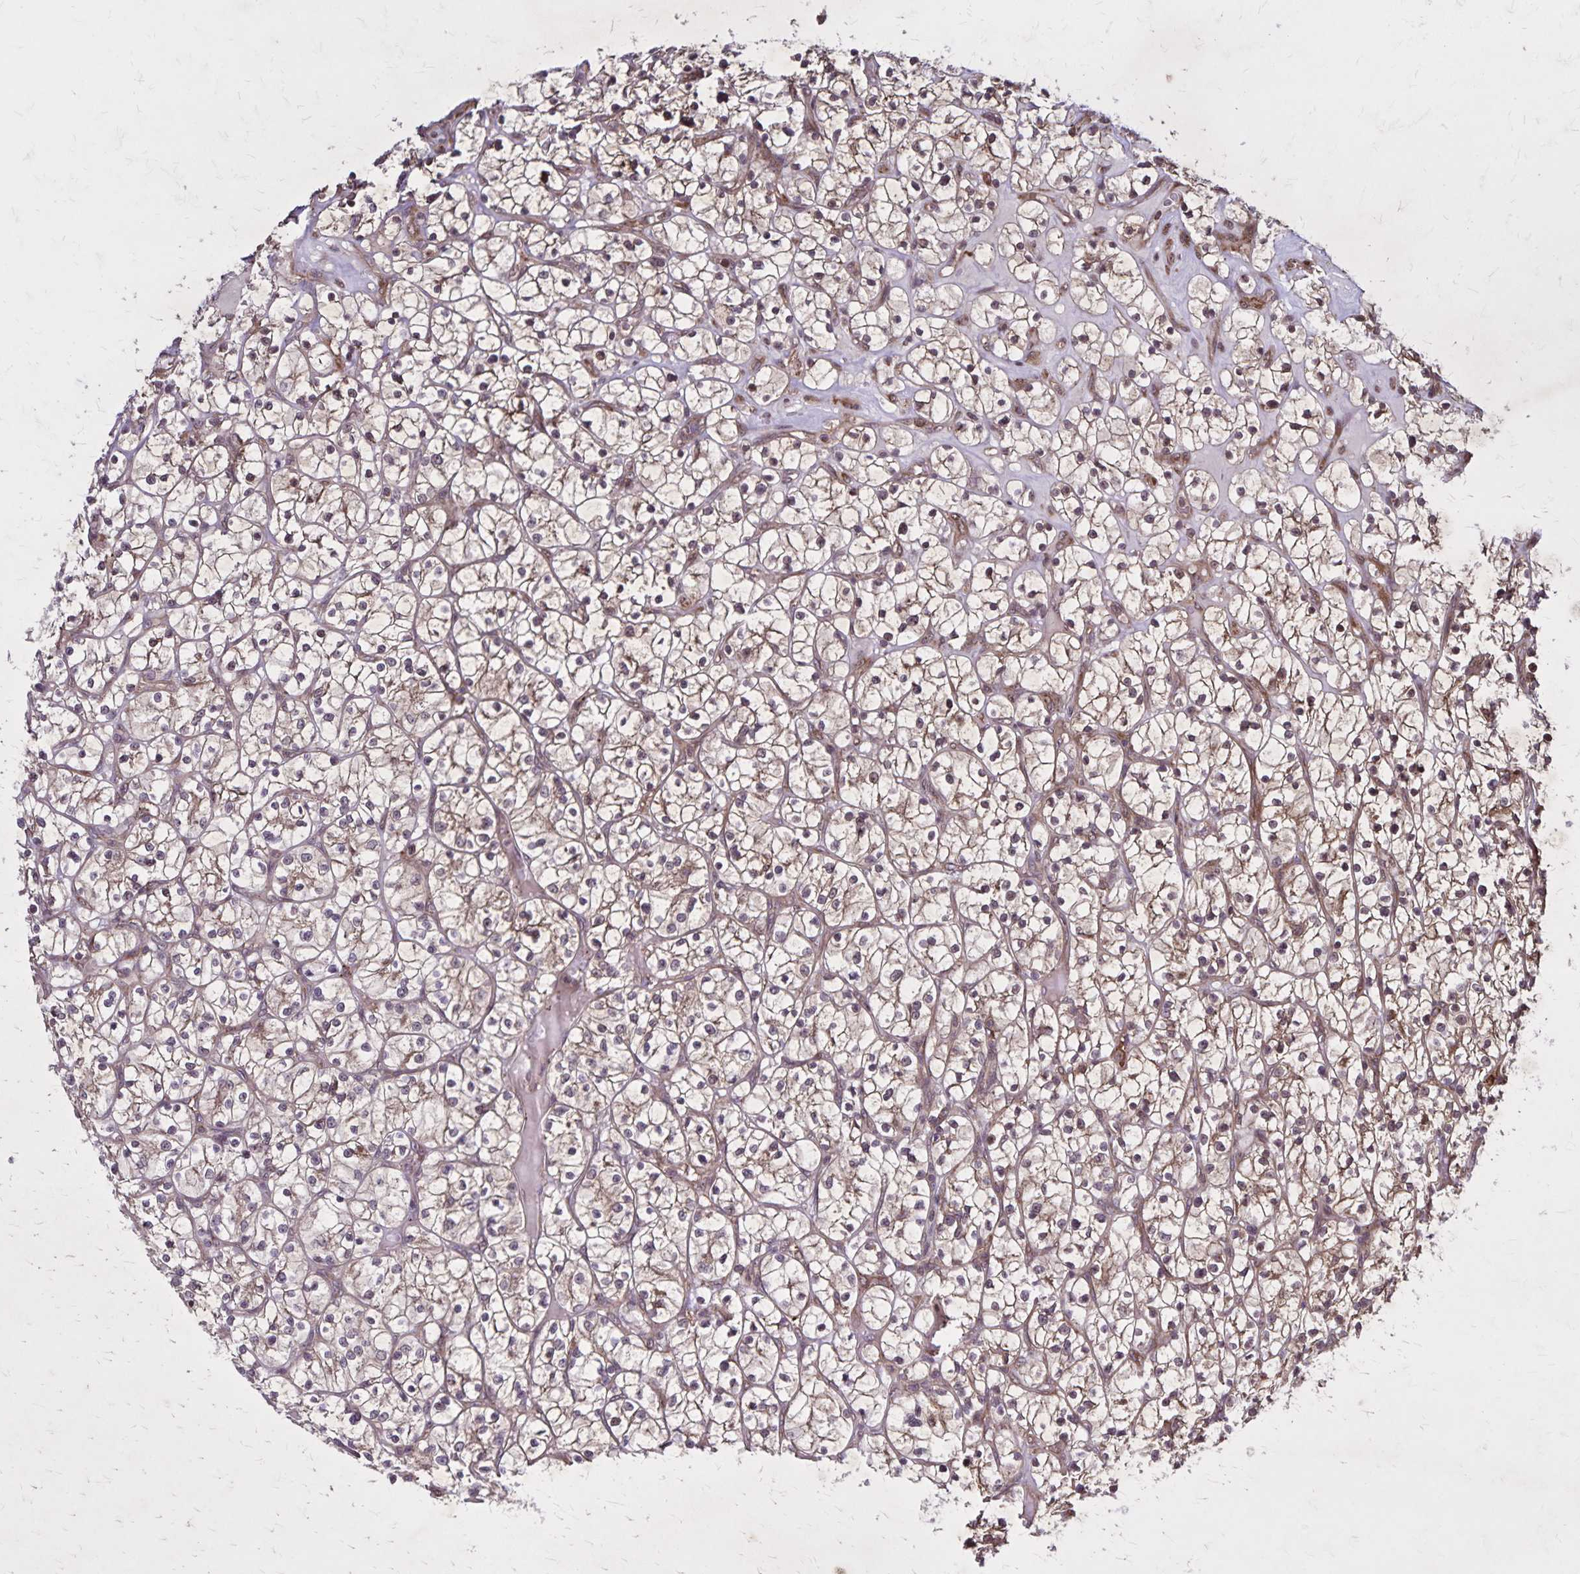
{"staining": {"intensity": "weak", "quantity": "25%-75%", "location": "cytoplasmic/membranous"}, "tissue": "renal cancer", "cell_type": "Tumor cells", "image_type": "cancer", "snomed": [{"axis": "morphology", "description": "Adenocarcinoma, NOS"}, {"axis": "topography", "description": "Kidney"}], "caption": "DAB immunohistochemical staining of renal cancer displays weak cytoplasmic/membranous protein positivity in about 25%-75% of tumor cells. Using DAB (3,3'-diaminobenzidine) (brown) and hematoxylin (blue) stains, captured at high magnification using brightfield microscopy.", "gene": "NFS1", "patient": {"sex": "female", "age": 64}}